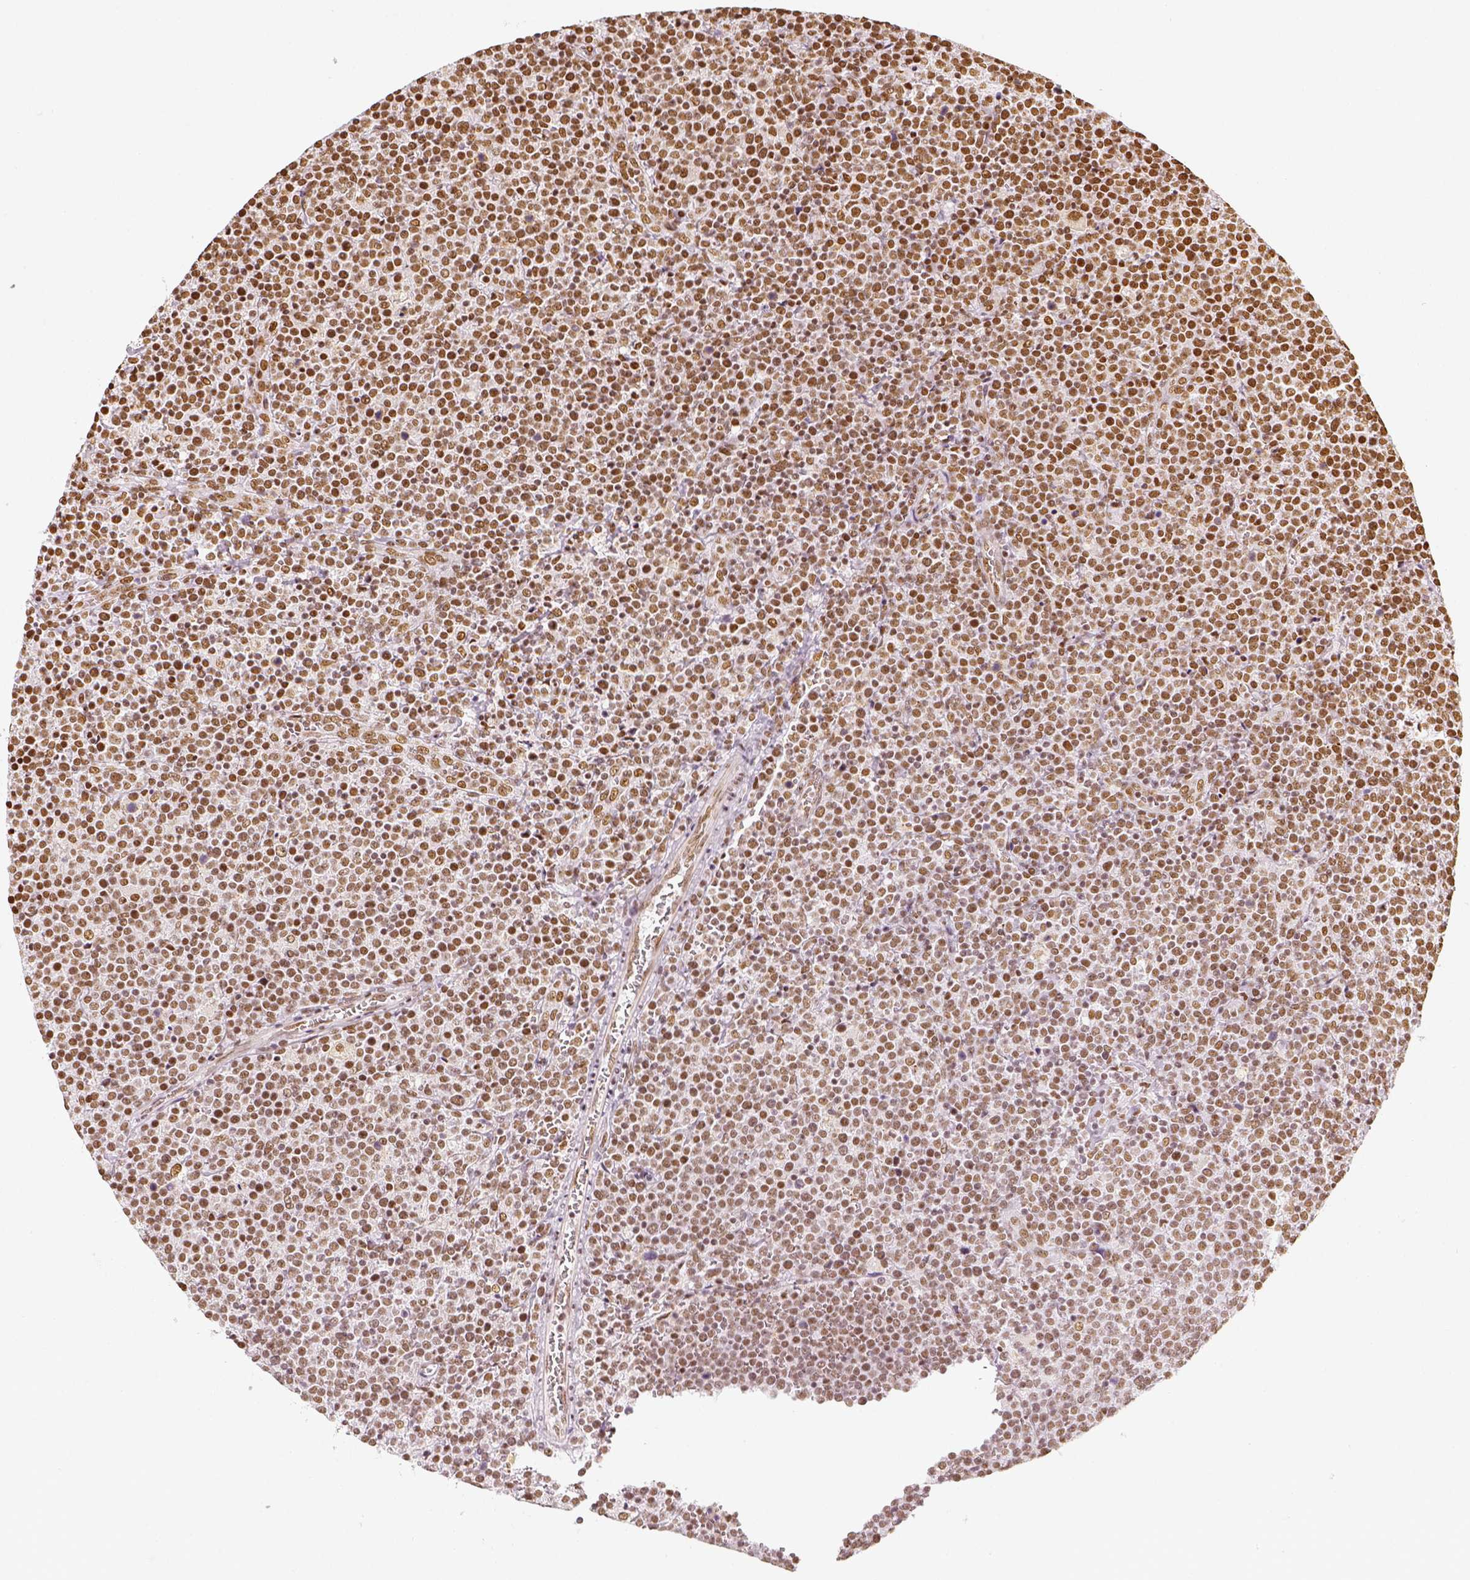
{"staining": {"intensity": "moderate", "quantity": ">75%", "location": "nuclear"}, "tissue": "lymphoma", "cell_type": "Tumor cells", "image_type": "cancer", "snomed": [{"axis": "morphology", "description": "Malignant lymphoma, non-Hodgkin's type, High grade"}, {"axis": "topography", "description": "Lymph node"}], "caption": "Protein positivity by IHC demonstrates moderate nuclear expression in approximately >75% of tumor cells in lymphoma. (Stains: DAB (3,3'-diaminobenzidine) in brown, nuclei in blue, Microscopy: brightfield microscopy at high magnification).", "gene": "KDM5B", "patient": {"sex": "male", "age": 61}}